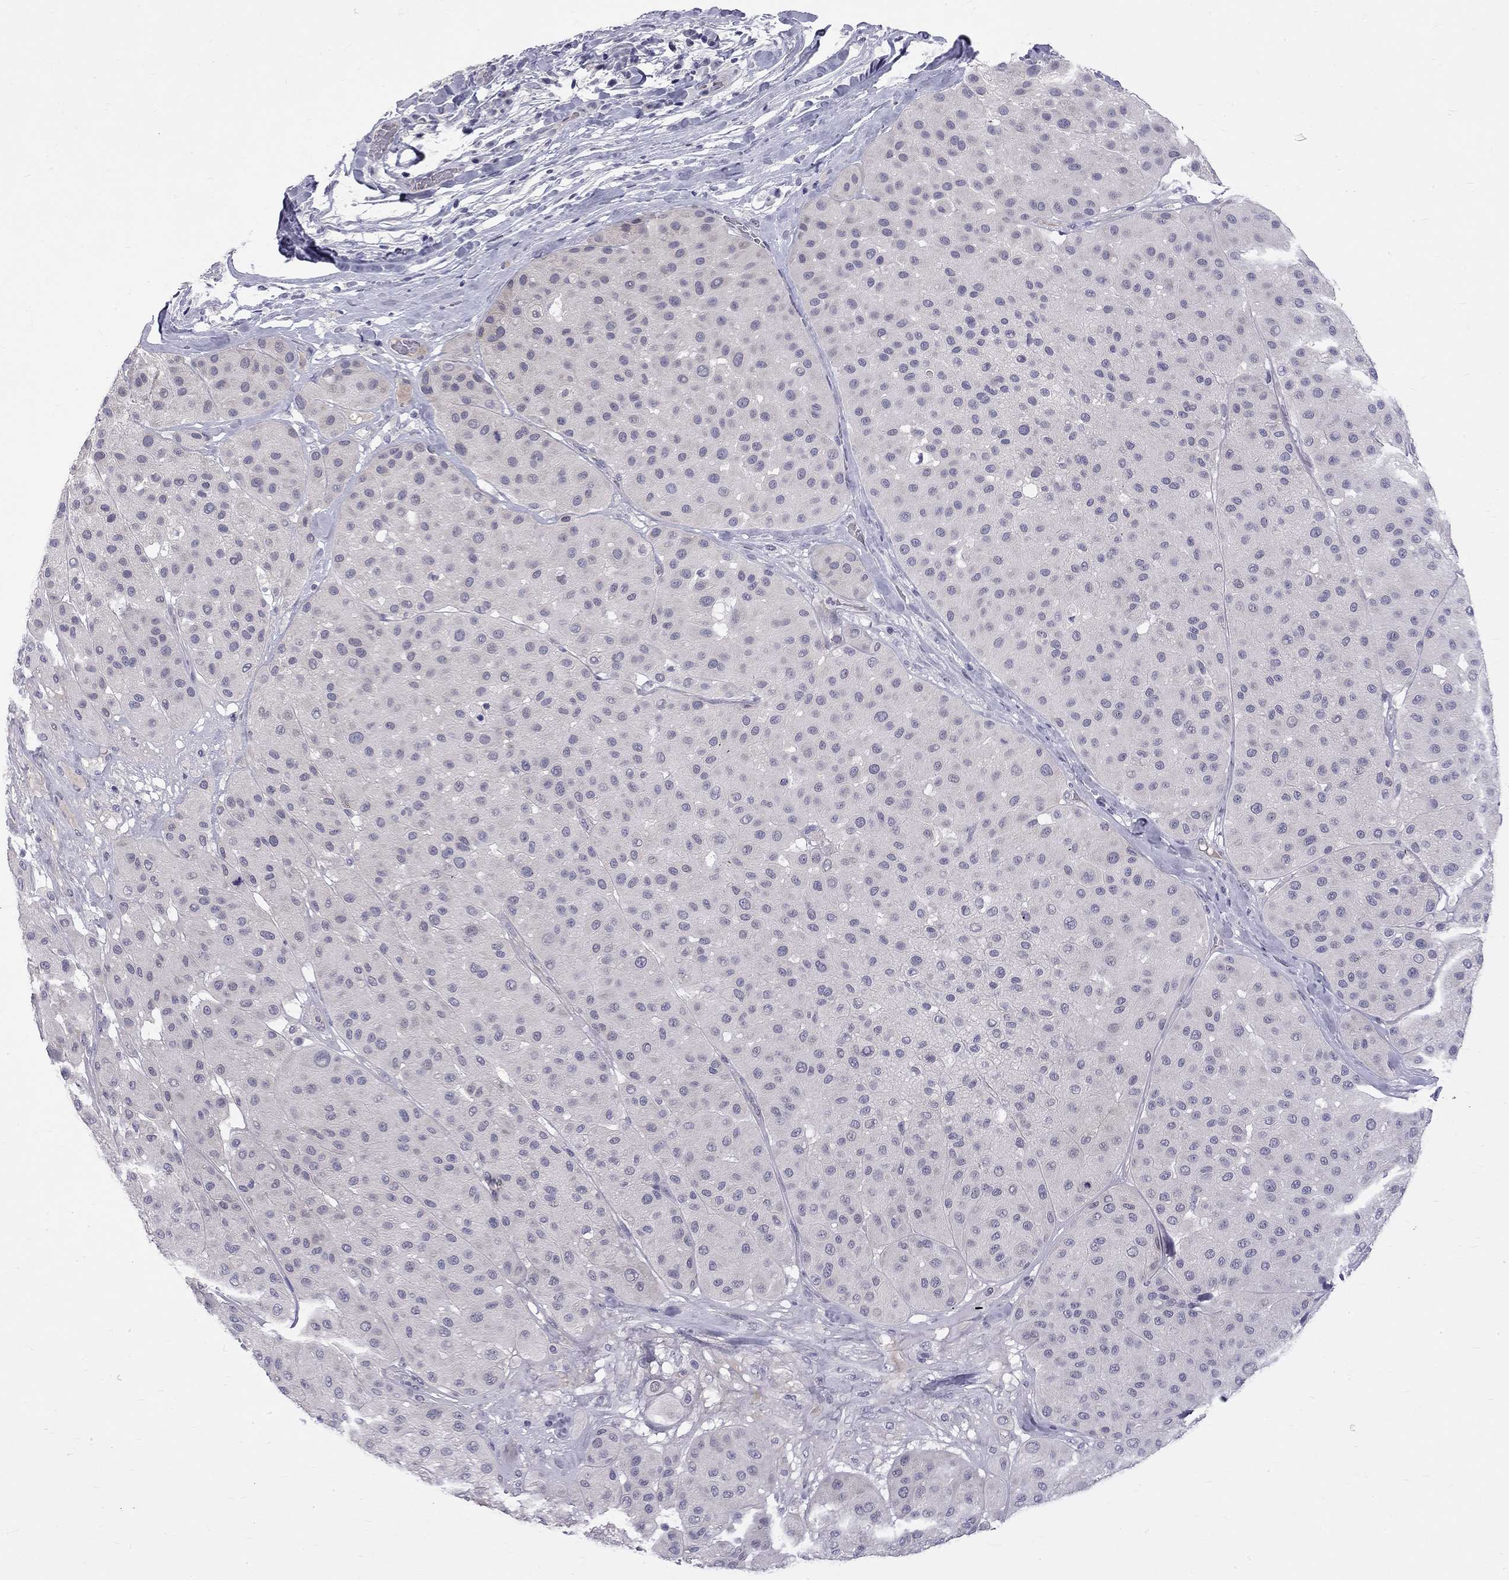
{"staining": {"intensity": "negative", "quantity": "none", "location": "none"}, "tissue": "melanoma", "cell_type": "Tumor cells", "image_type": "cancer", "snomed": [{"axis": "morphology", "description": "Malignant melanoma, Metastatic site"}, {"axis": "topography", "description": "Smooth muscle"}], "caption": "Micrograph shows no protein expression in tumor cells of melanoma tissue.", "gene": "RTL9", "patient": {"sex": "male", "age": 41}}